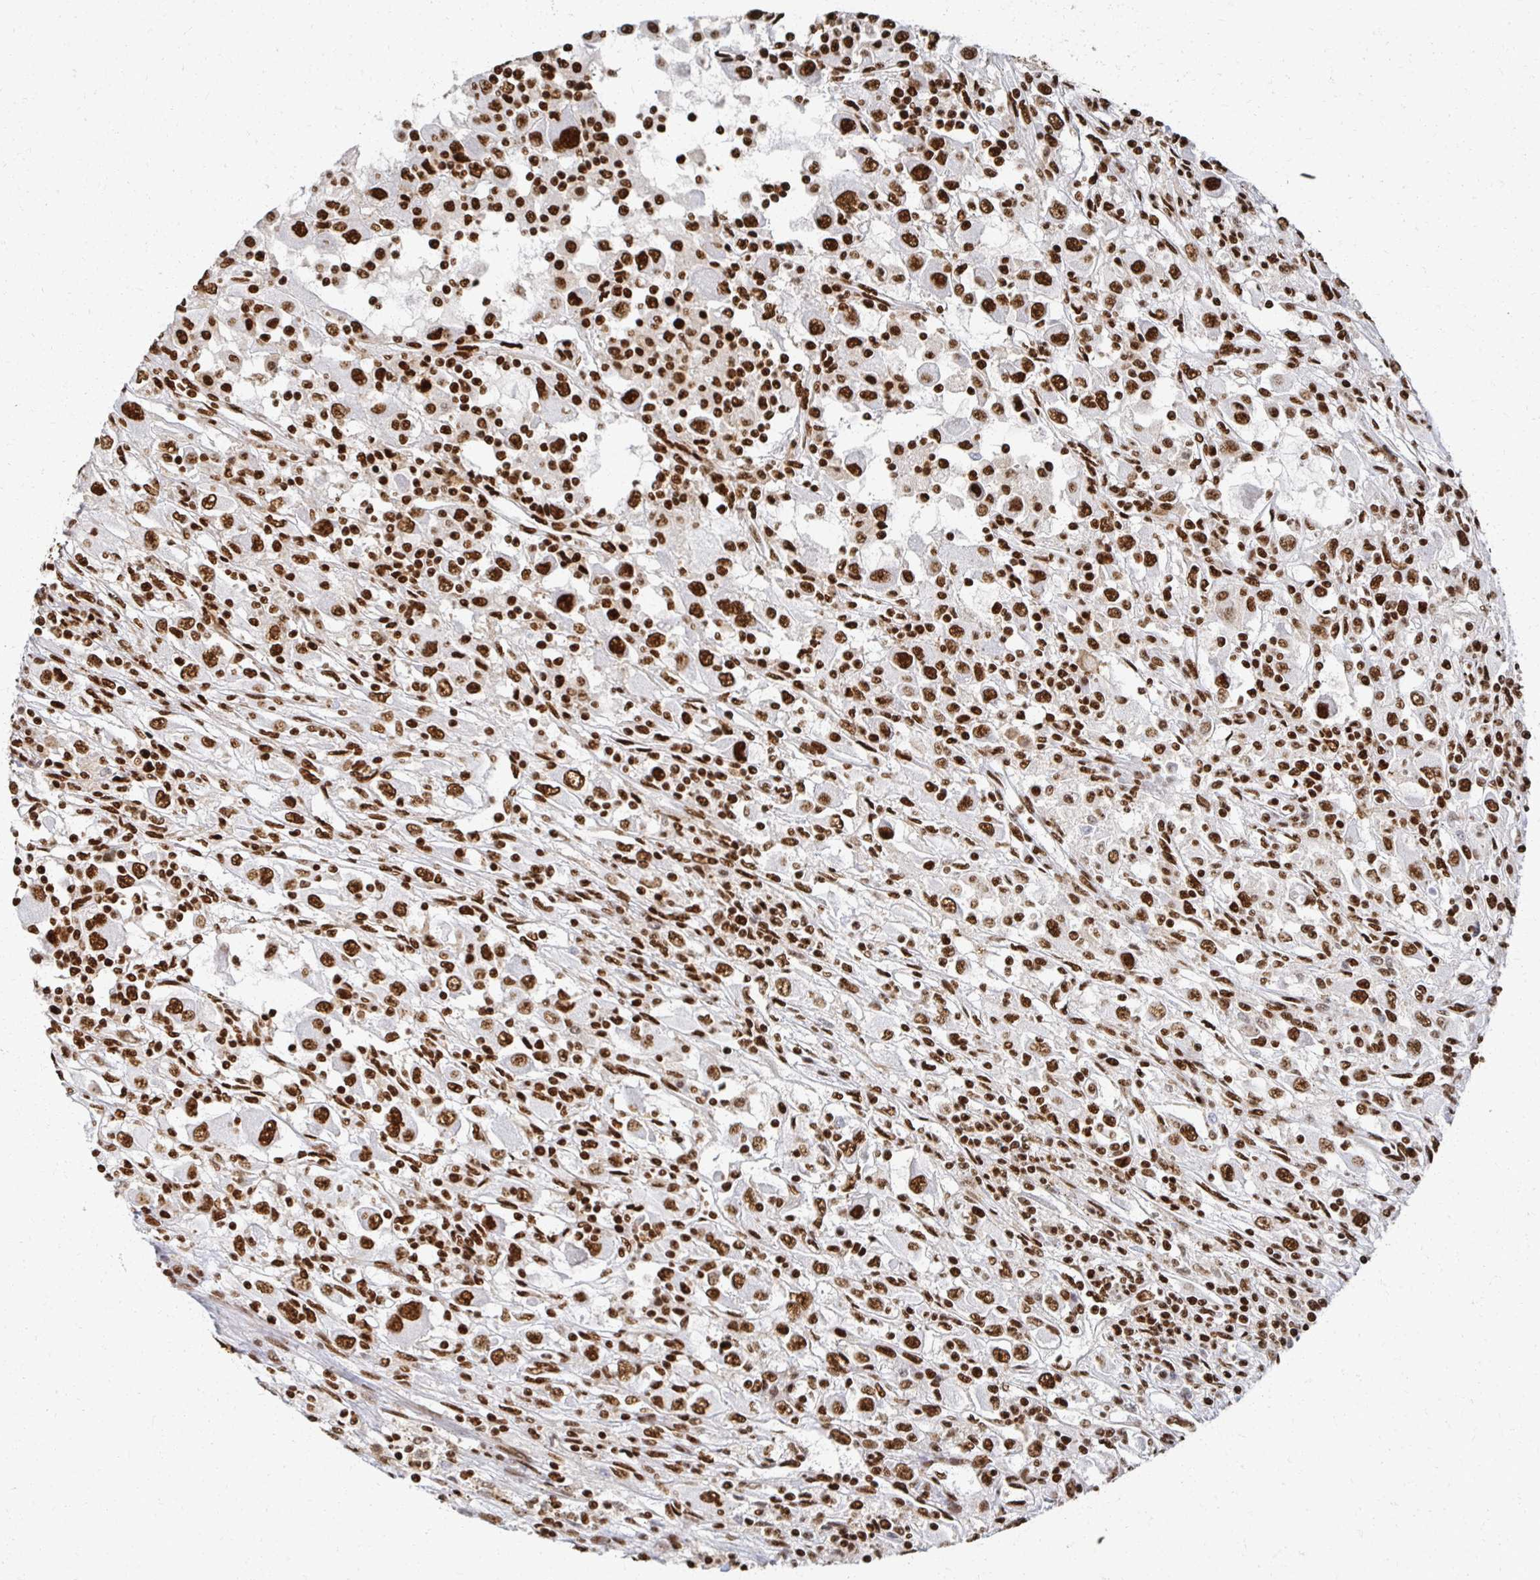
{"staining": {"intensity": "strong", "quantity": ">75%", "location": "nuclear"}, "tissue": "renal cancer", "cell_type": "Tumor cells", "image_type": "cancer", "snomed": [{"axis": "morphology", "description": "Adenocarcinoma, NOS"}, {"axis": "topography", "description": "Kidney"}], "caption": "IHC staining of renal cancer, which exhibits high levels of strong nuclear positivity in approximately >75% of tumor cells indicating strong nuclear protein expression. The staining was performed using DAB (brown) for protein detection and nuclei were counterstained in hematoxylin (blue).", "gene": "RBBP7", "patient": {"sex": "female", "age": 67}}